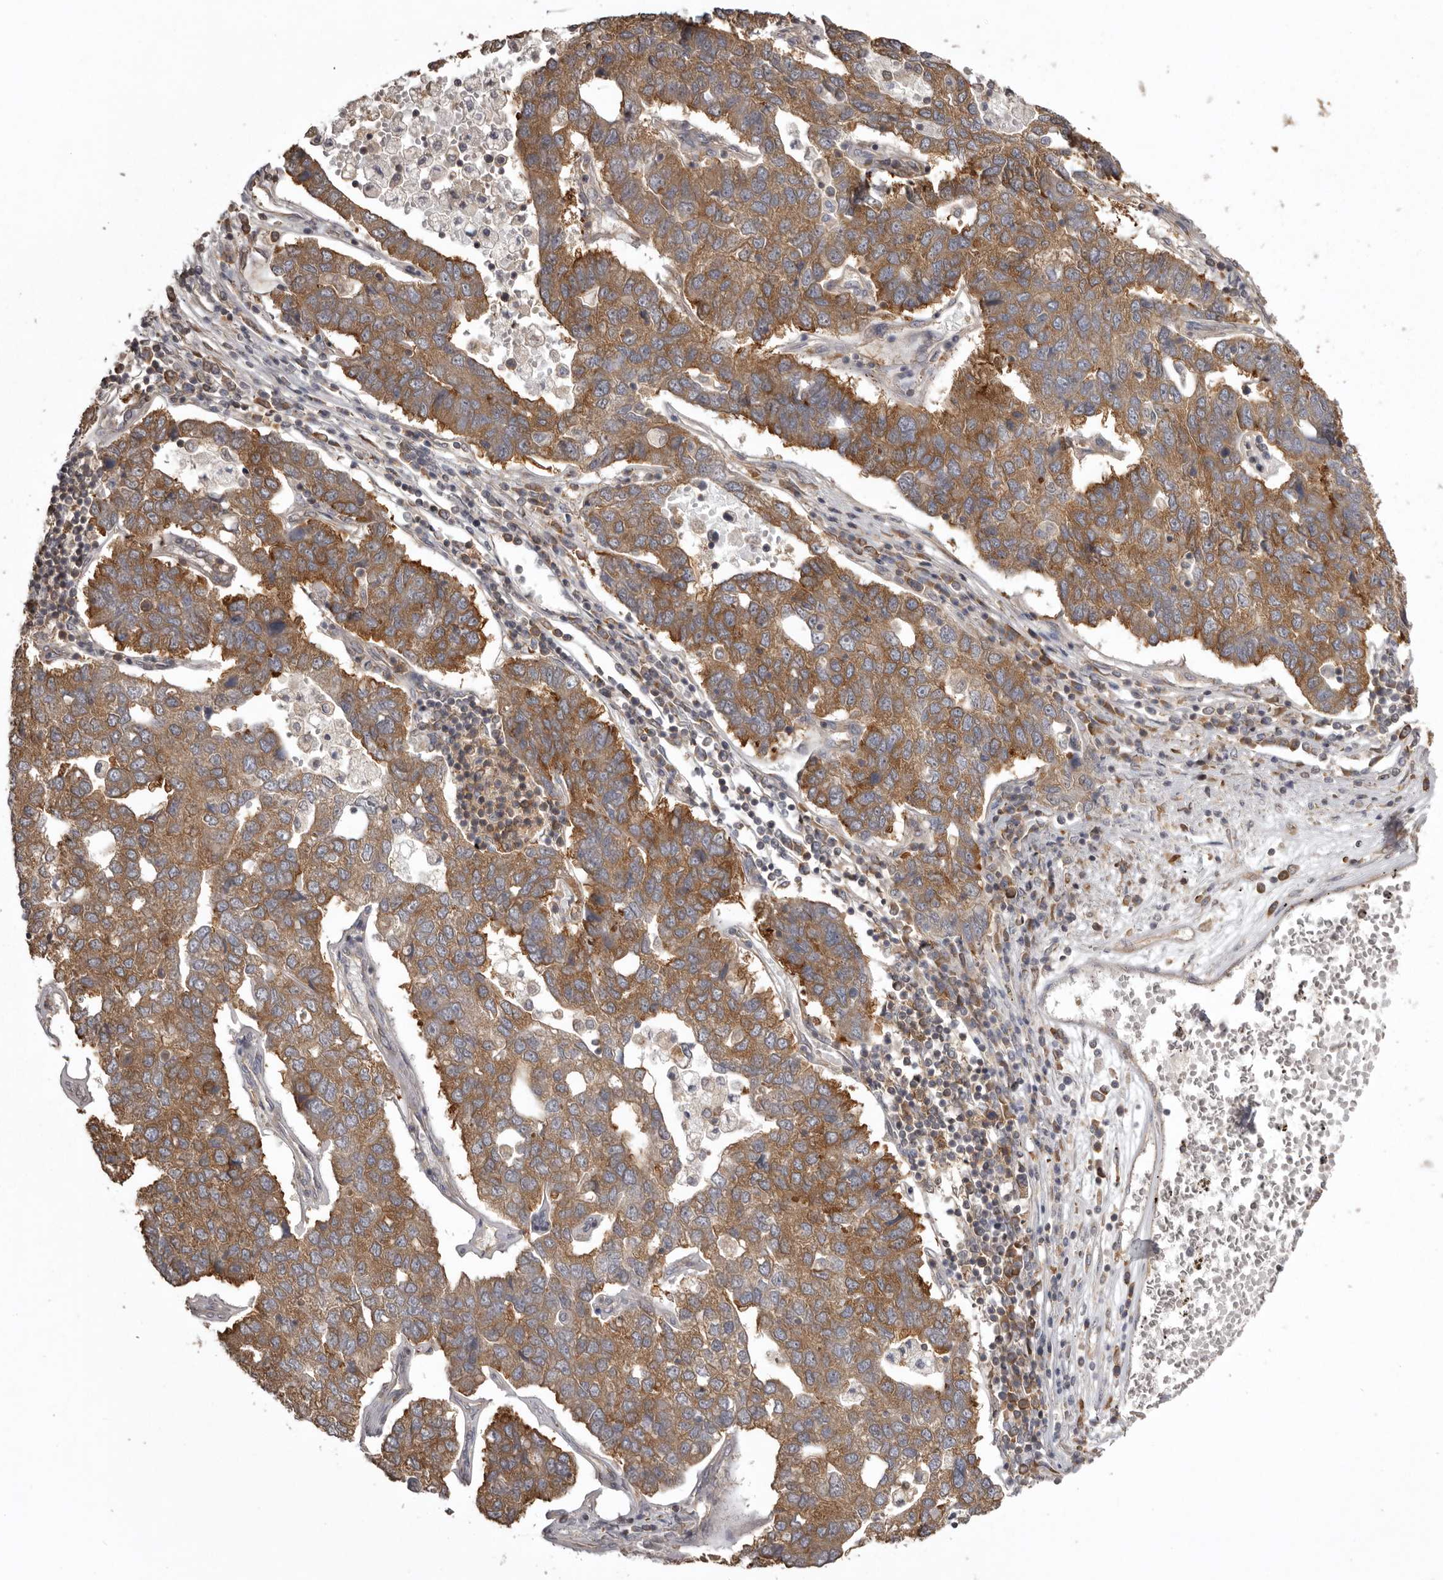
{"staining": {"intensity": "strong", "quantity": ">75%", "location": "cytoplasmic/membranous"}, "tissue": "pancreatic cancer", "cell_type": "Tumor cells", "image_type": "cancer", "snomed": [{"axis": "morphology", "description": "Adenocarcinoma, NOS"}, {"axis": "topography", "description": "Pancreas"}], "caption": "IHC image of human pancreatic cancer (adenocarcinoma) stained for a protein (brown), which reveals high levels of strong cytoplasmic/membranous expression in approximately >75% of tumor cells.", "gene": "DARS1", "patient": {"sex": "female", "age": 61}}